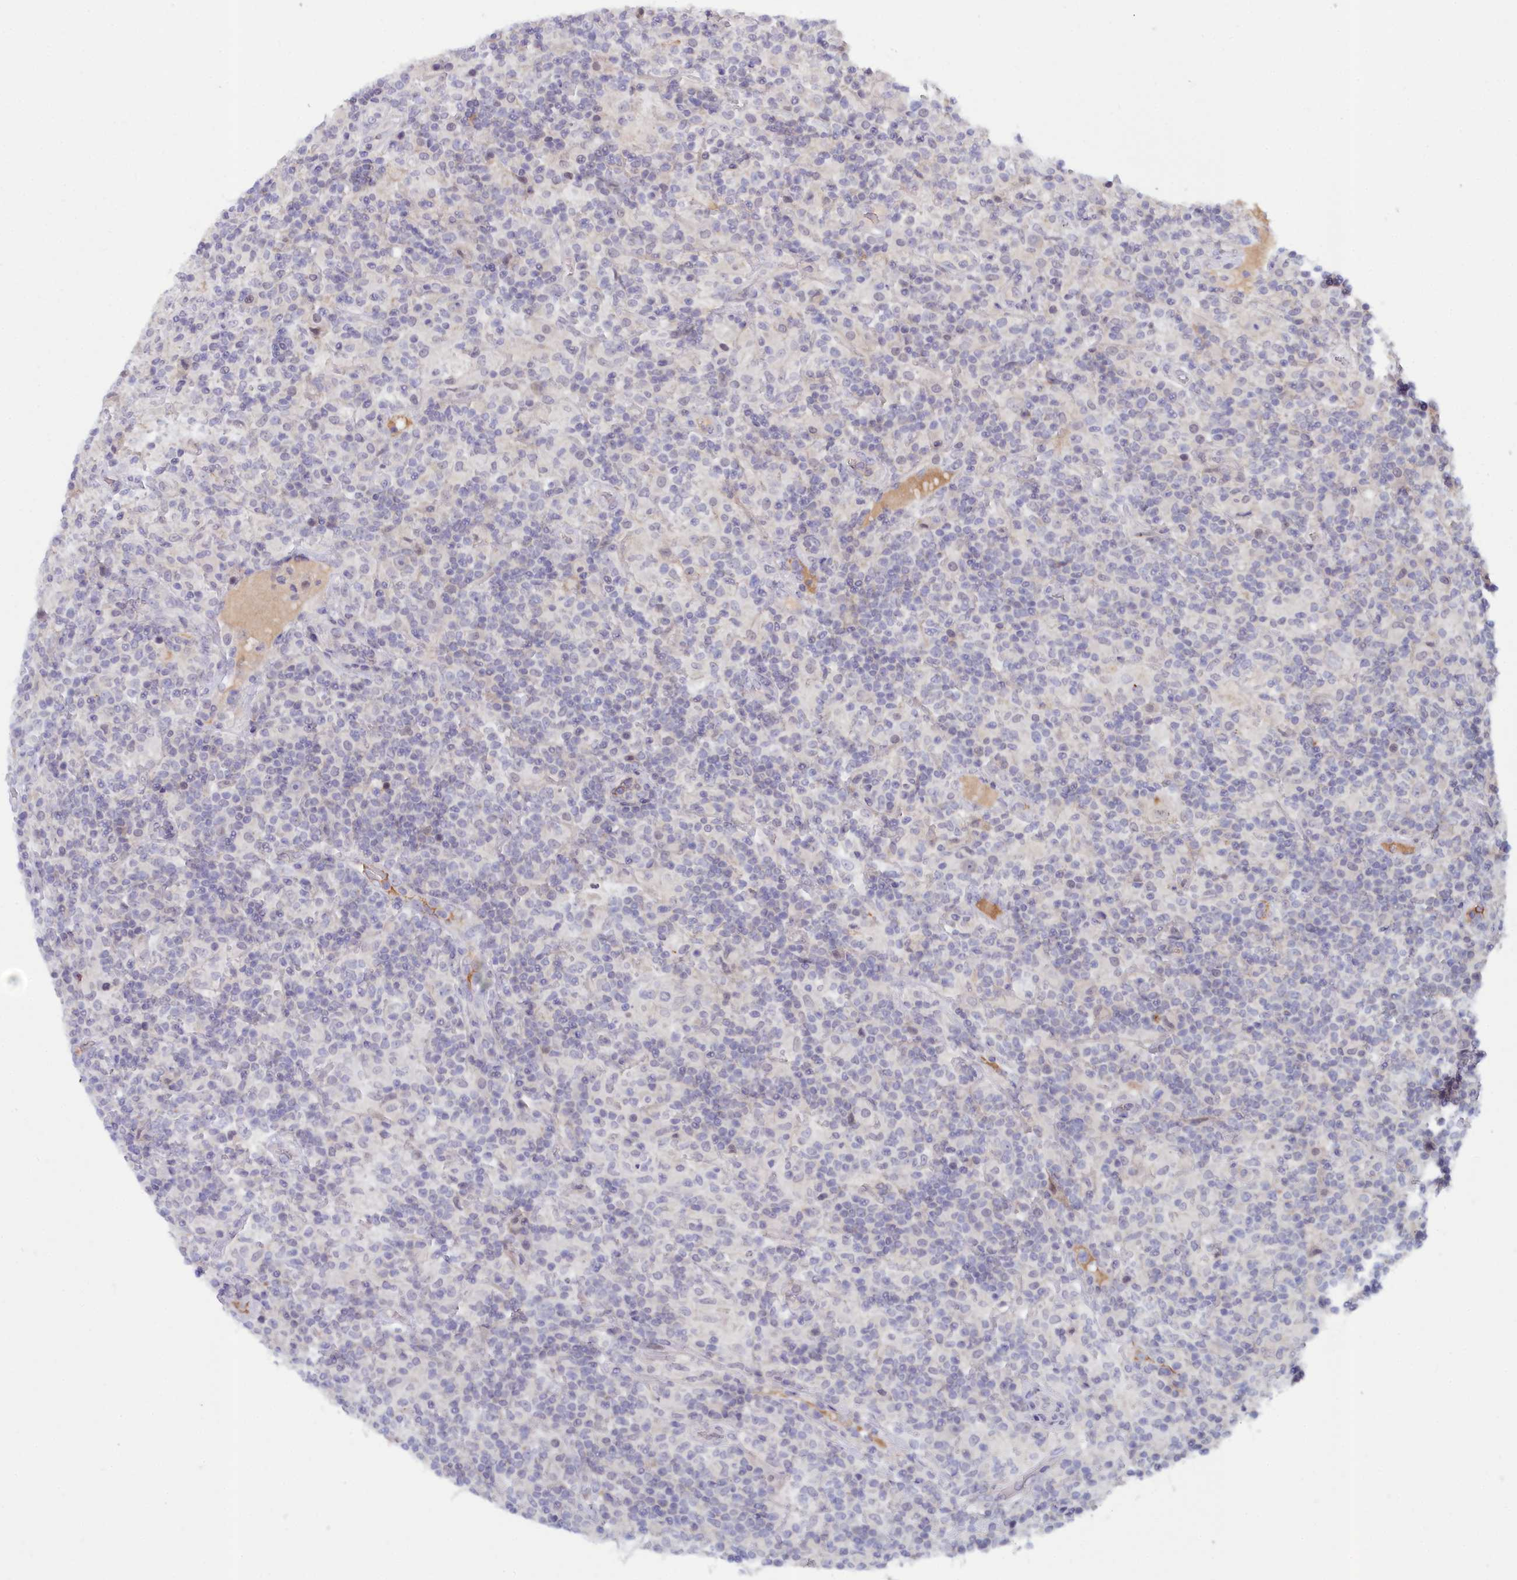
{"staining": {"intensity": "negative", "quantity": "none", "location": "none"}, "tissue": "lymphoma", "cell_type": "Tumor cells", "image_type": "cancer", "snomed": [{"axis": "morphology", "description": "Hodgkin's disease, NOS"}, {"axis": "topography", "description": "Lymph node"}], "caption": "High magnification brightfield microscopy of Hodgkin's disease stained with DAB (brown) and counterstained with hematoxylin (blue): tumor cells show no significant staining.", "gene": "KCTD18", "patient": {"sex": "male", "age": 70}}